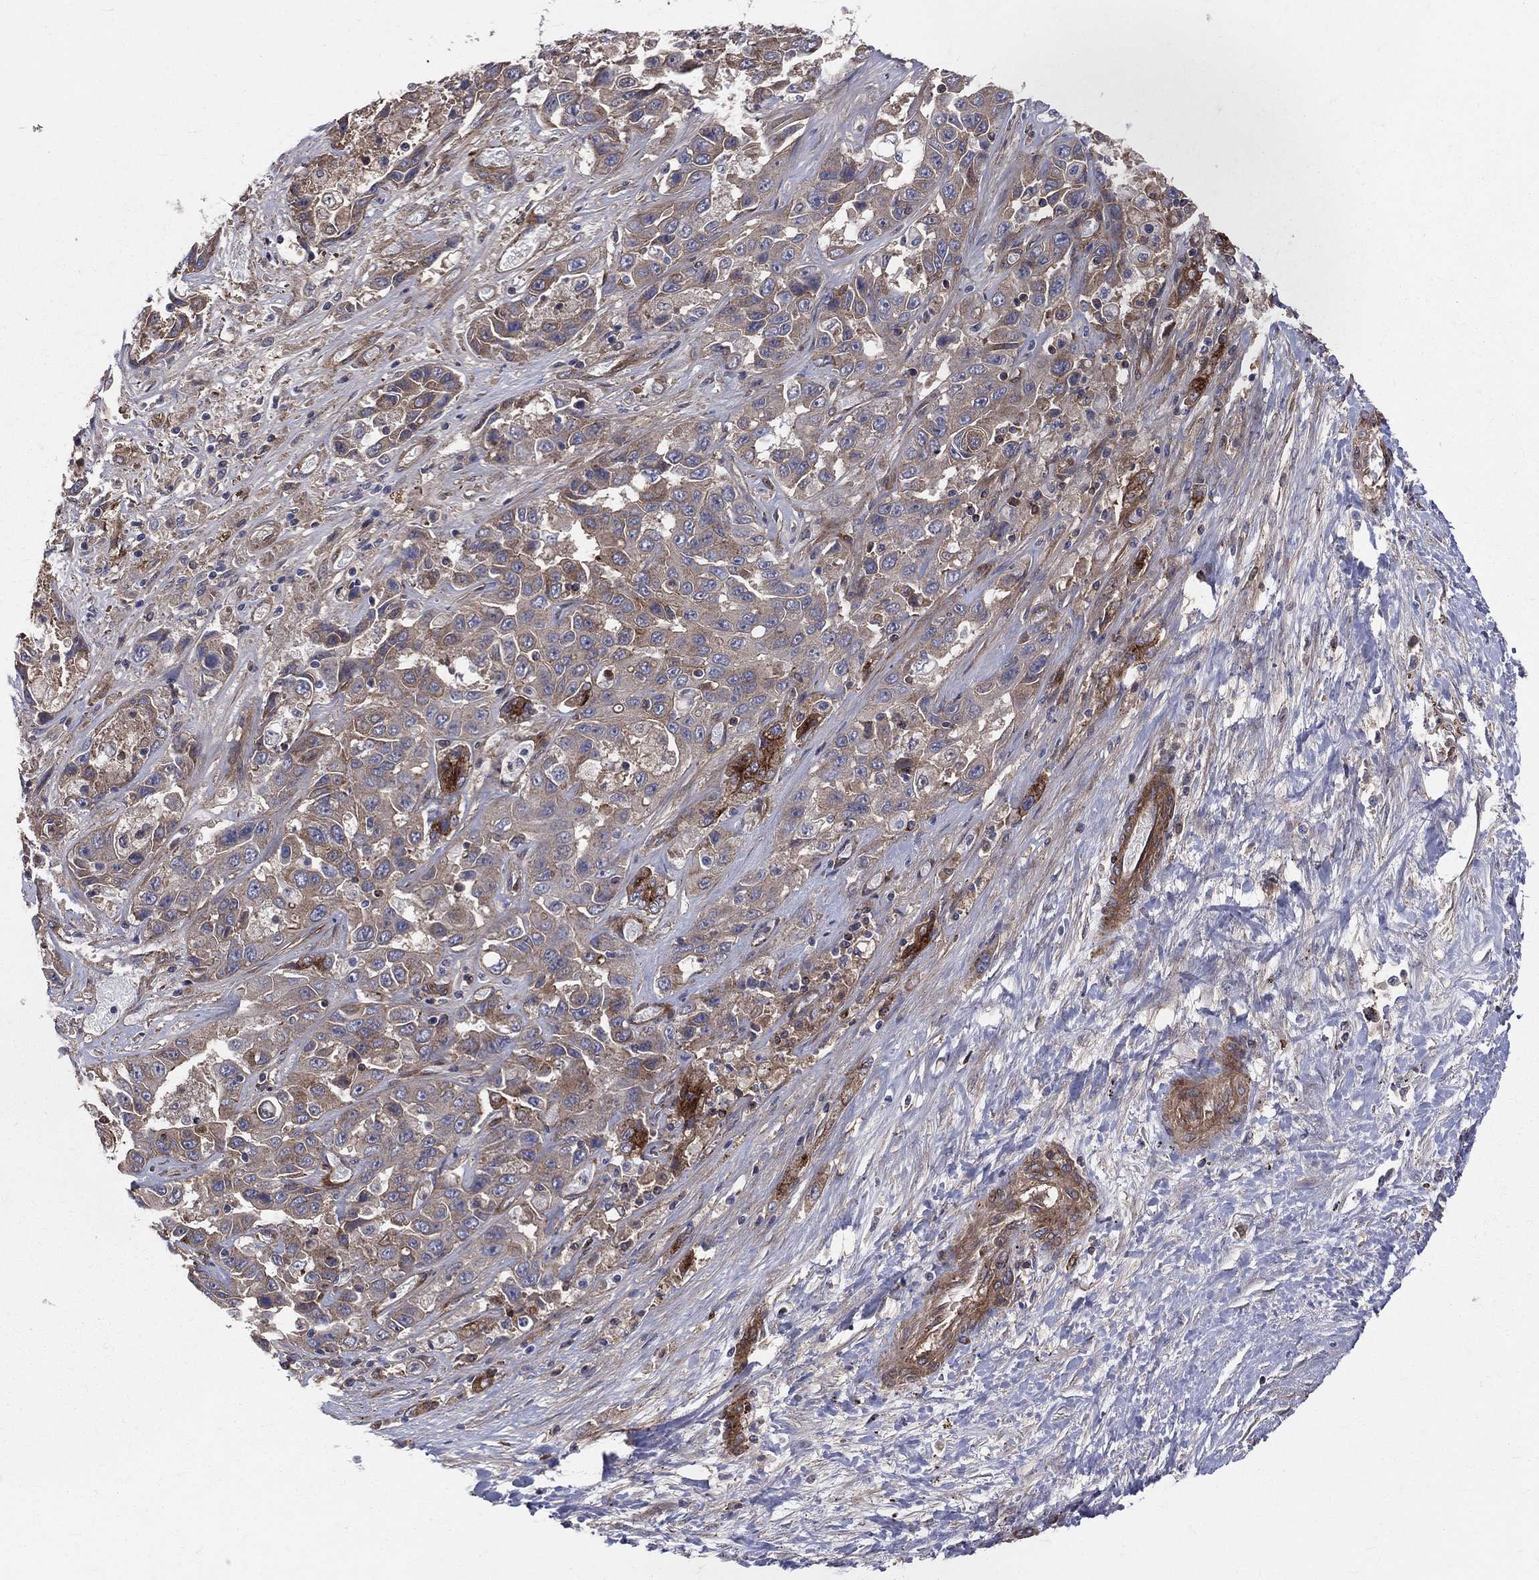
{"staining": {"intensity": "moderate", "quantity": "25%-75%", "location": "cytoplasmic/membranous"}, "tissue": "liver cancer", "cell_type": "Tumor cells", "image_type": "cancer", "snomed": [{"axis": "morphology", "description": "Cholangiocarcinoma"}, {"axis": "topography", "description": "Liver"}], "caption": "DAB (3,3'-diaminobenzidine) immunohistochemical staining of human cholangiocarcinoma (liver) demonstrates moderate cytoplasmic/membranous protein expression in approximately 25%-75% of tumor cells.", "gene": "ENTPD1", "patient": {"sex": "female", "age": 52}}